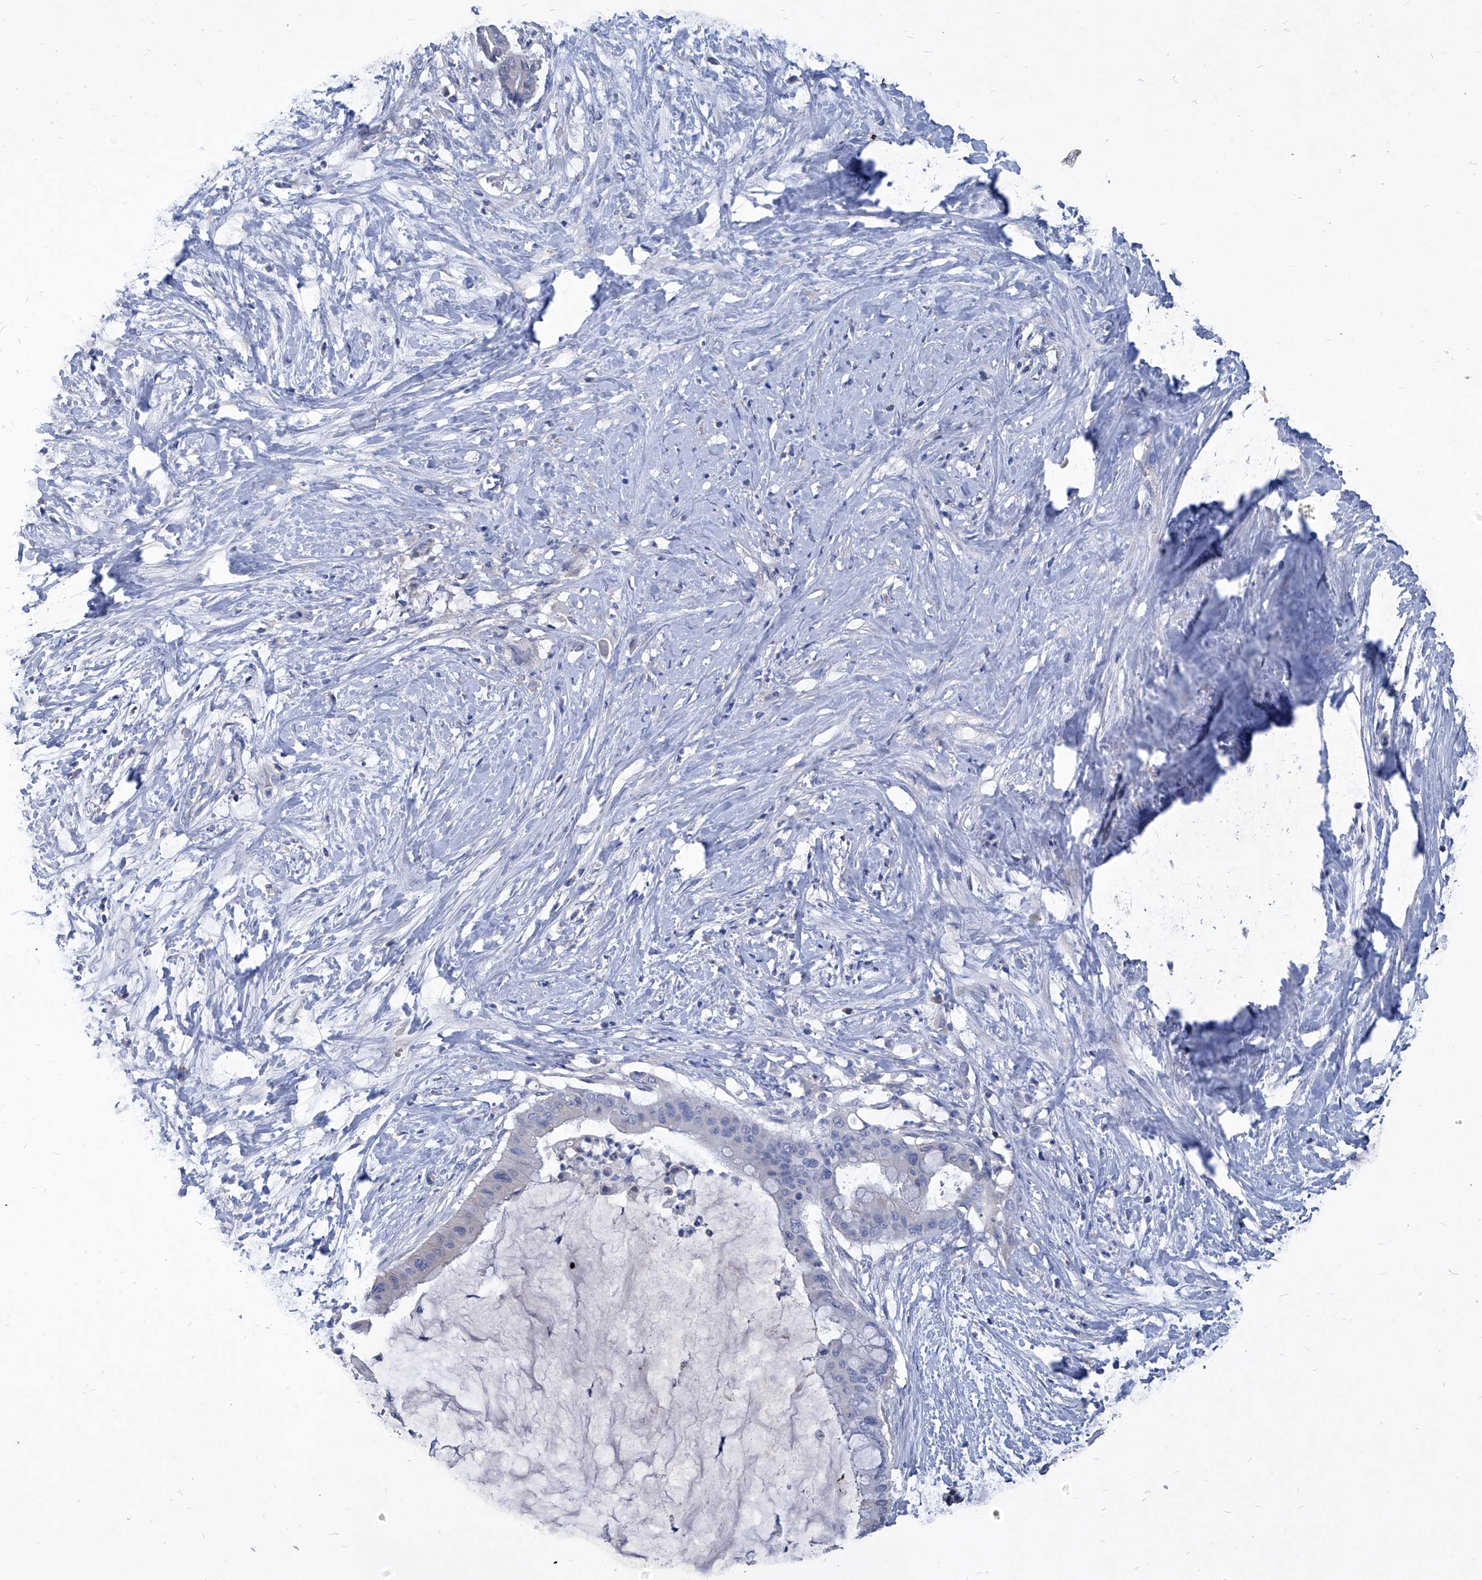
{"staining": {"intensity": "negative", "quantity": "none", "location": "none"}, "tissue": "pancreatic cancer", "cell_type": "Tumor cells", "image_type": "cancer", "snomed": [{"axis": "morphology", "description": "Adenocarcinoma, NOS"}, {"axis": "topography", "description": "Pancreas"}], "caption": "Immunohistochemistry (IHC) image of adenocarcinoma (pancreatic) stained for a protein (brown), which demonstrates no staining in tumor cells.", "gene": "MTARC1", "patient": {"sex": "male", "age": 41}}